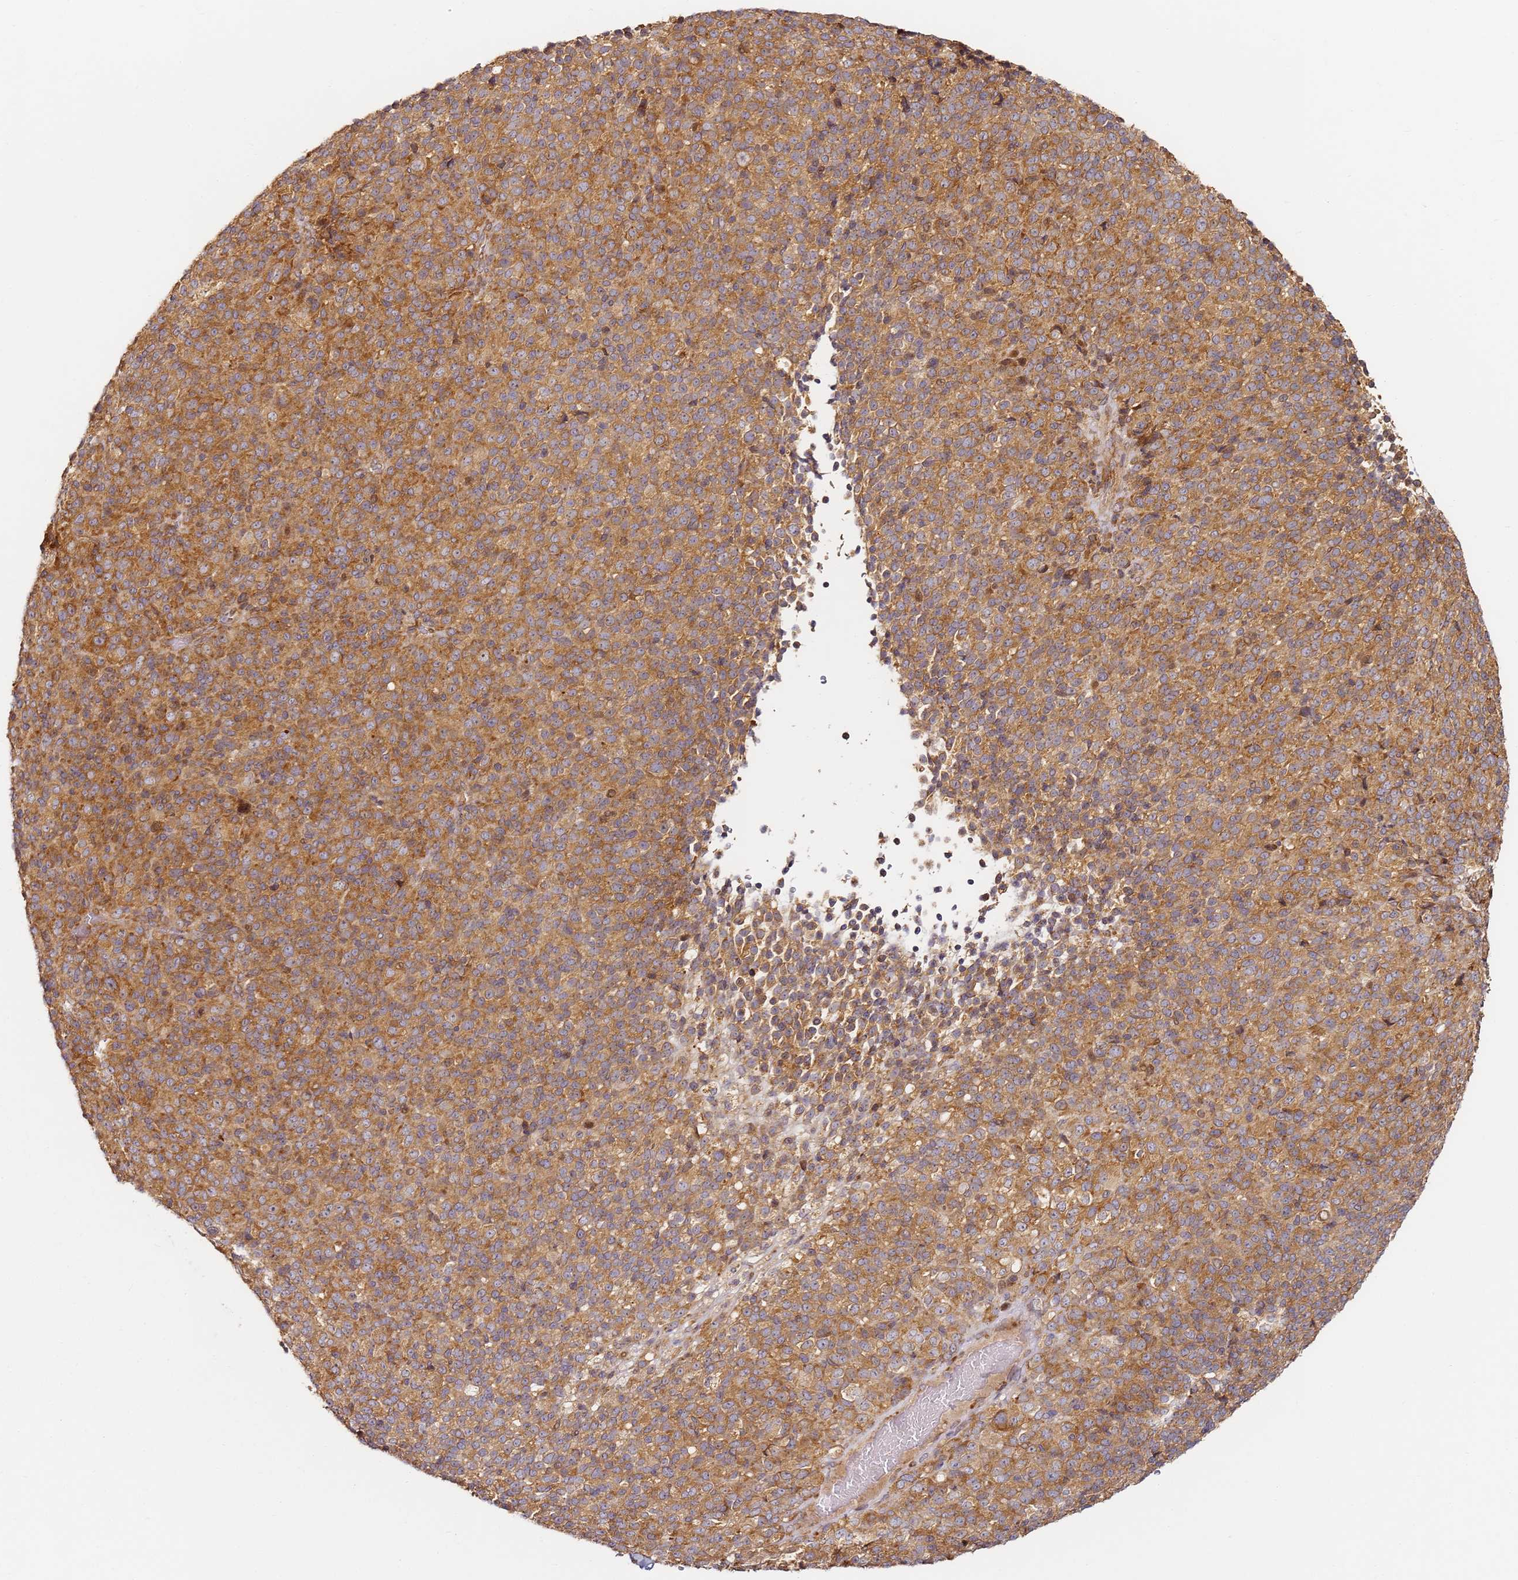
{"staining": {"intensity": "moderate", "quantity": ">75%", "location": "cytoplasmic/membranous"}, "tissue": "melanoma", "cell_type": "Tumor cells", "image_type": "cancer", "snomed": [{"axis": "morphology", "description": "Malignant melanoma, Metastatic site"}, {"axis": "topography", "description": "Brain"}], "caption": "A brown stain labels moderate cytoplasmic/membranous expression of a protein in melanoma tumor cells. (brown staining indicates protein expression, while blue staining denotes nuclei).", "gene": "RPS3A", "patient": {"sex": "female", "age": 56}}